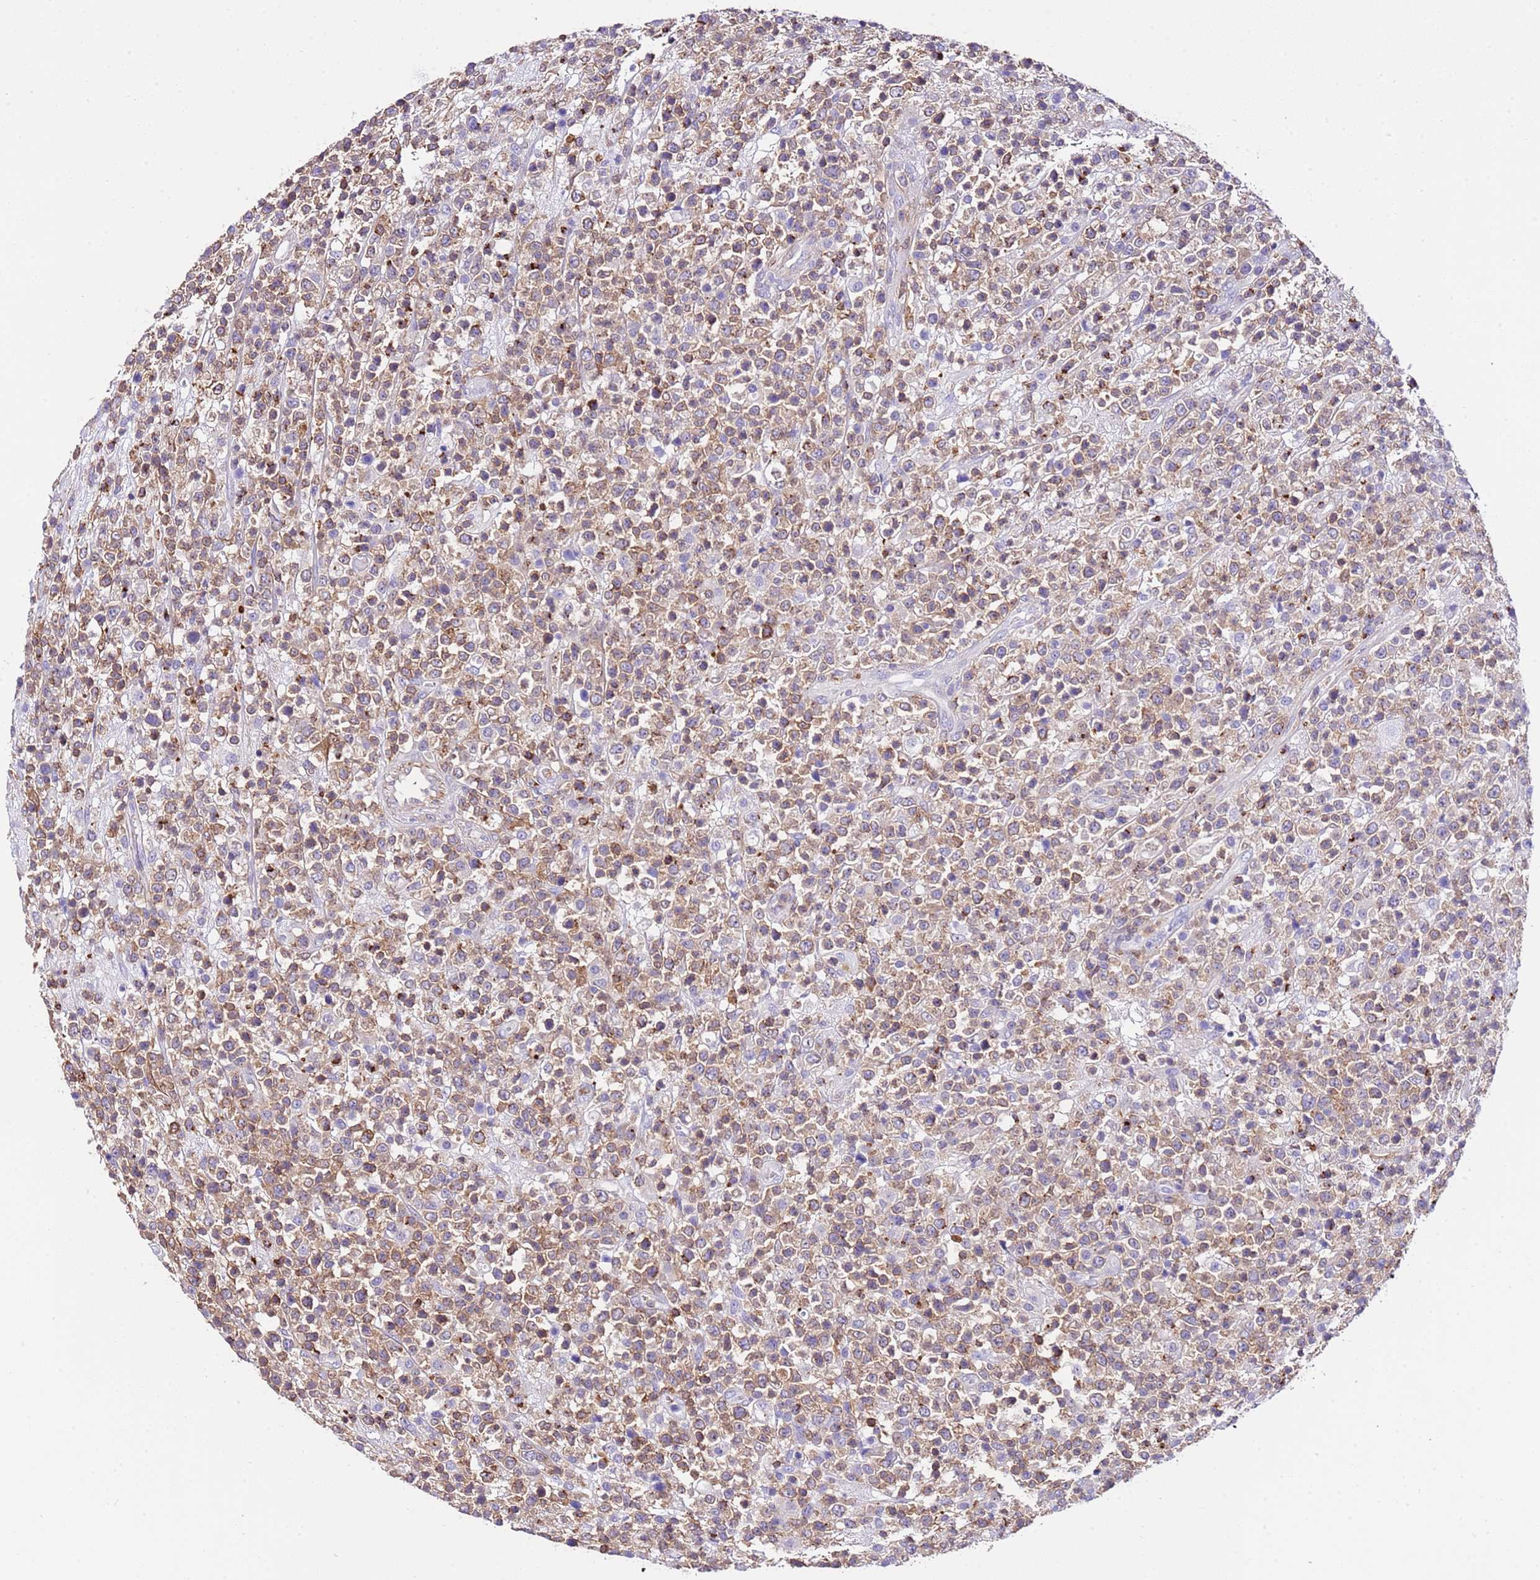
{"staining": {"intensity": "moderate", "quantity": ">75%", "location": "cytoplasmic/membranous"}, "tissue": "lymphoma", "cell_type": "Tumor cells", "image_type": "cancer", "snomed": [{"axis": "morphology", "description": "Malignant lymphoma, non-Hodgkin's type, High grade"}, {"axis": "topography", "description": "Colon"}], "caption": "Brown immunohistochemical staining in high-grade malignant lymphoma, non-Hodgkin's type reveals moderate cytoplasmic/membranous staining in about >75% of tumor cells.", "gene": "CNN2", "patient": {"sex": "female", "age": 53}}